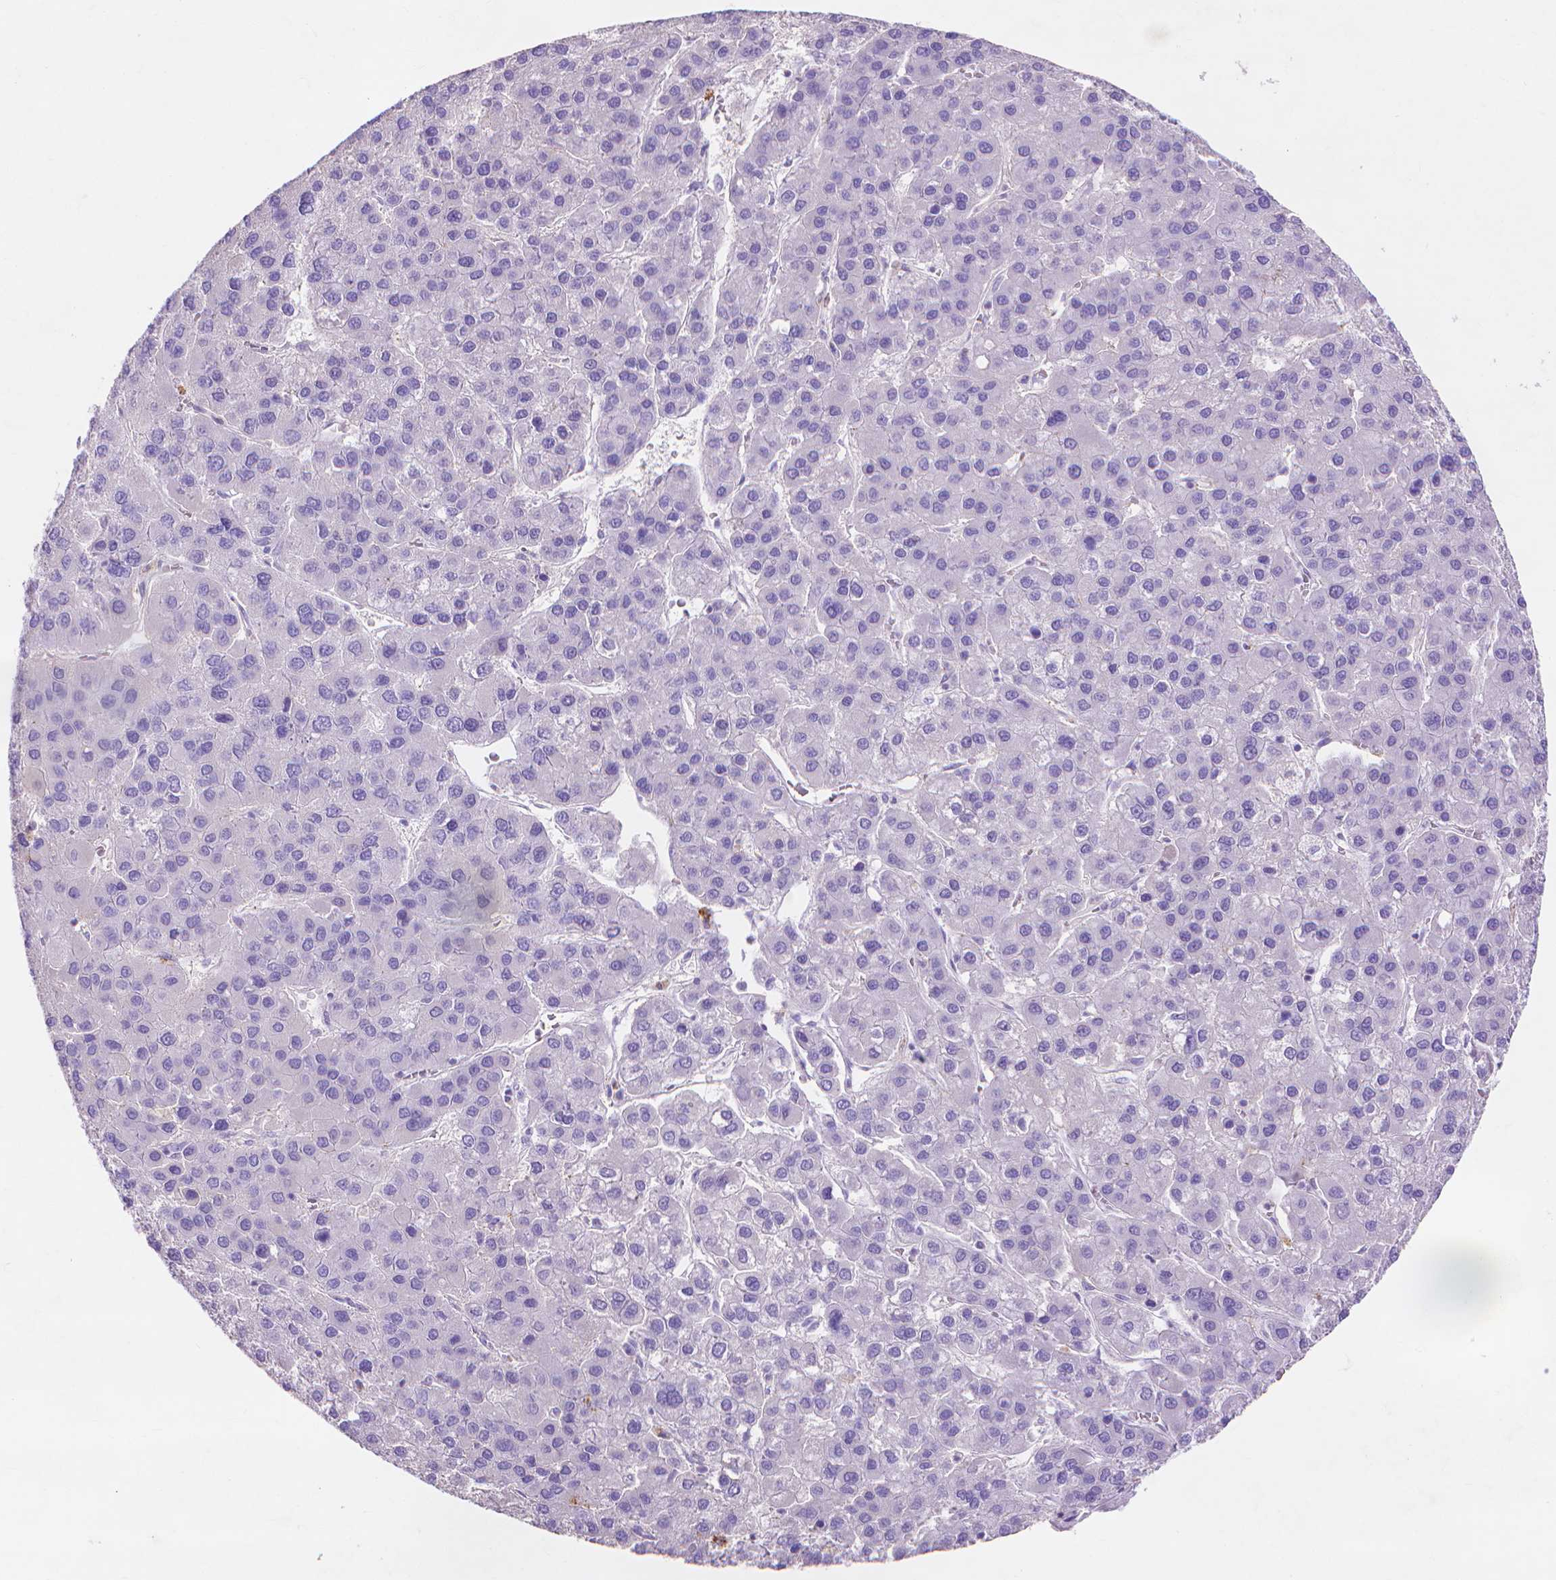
{"staining": {"intensity": "negative", "quantity": "none", "location": "none"}, "tissue": "liver cancer", "cell_type": "Tumor cells", "image_type": "cancer", "snomed": [{"axis": "morphology", "description": "Carcinoma, Hepatocellular, NOS"}, {"axis": "topography", "description": "Liver"}], "caption": "Immunohistochemistry micrograph of human liver cancer stained for a protein (brown), which exhibits no positivity in tumor cells.", "gene": "MMP11", "patient": {"sex": "female", "age": 41}}